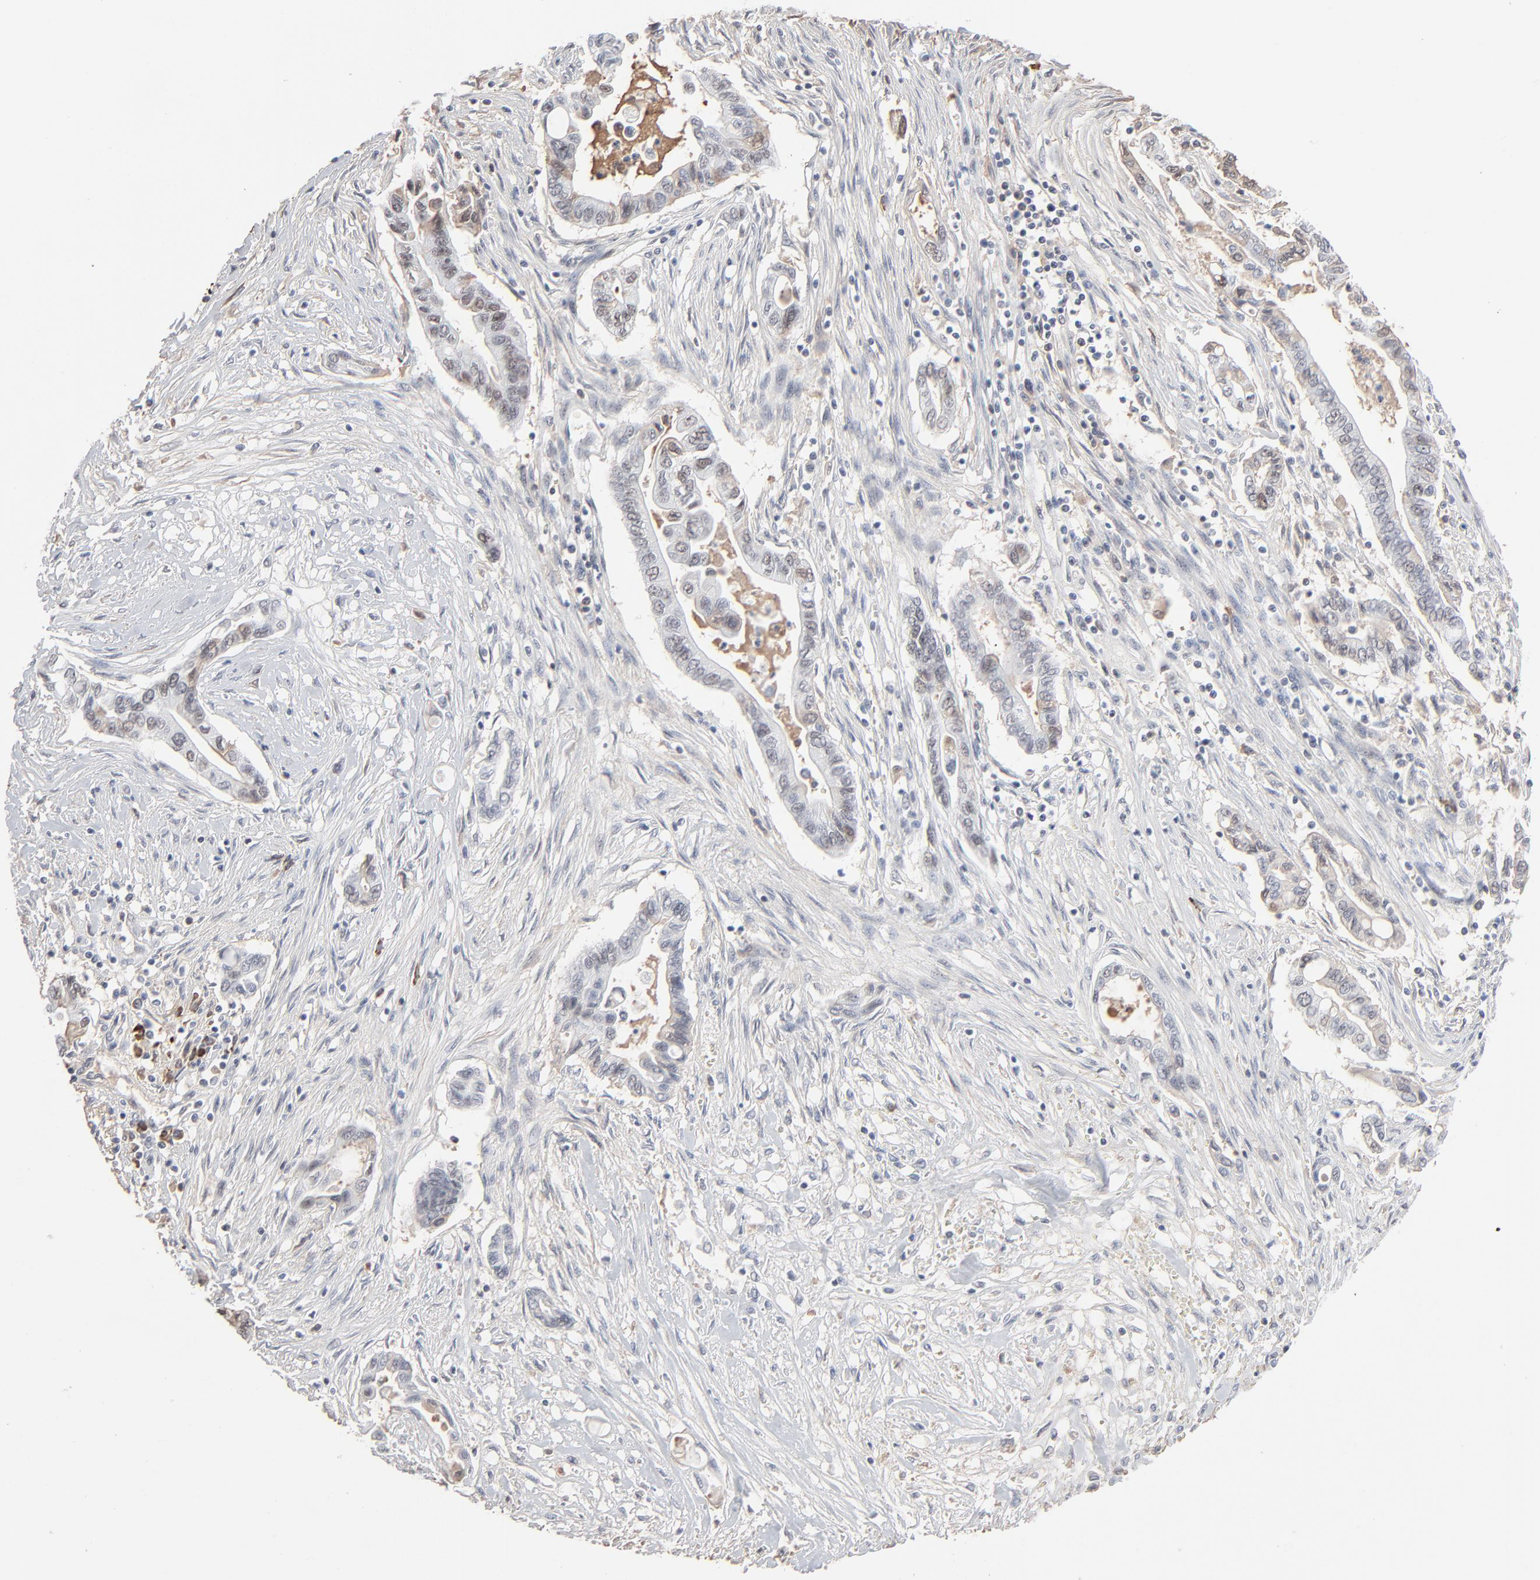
{"staining": {"intensity": "weak", "quantity": "25%-75%", "location": "cytoplasmic/membranous"}, "tissue": "pancreatic cancer", "cell_type": "Tumor cells", "image_type": "cancer", "snomed": [{"axis": "morphology", "description": "Adenocarcinoma, NOS"}, {"axis": "topography", "description": "Pancreas"}], "caption": "This micrograph reveals immunohistochemistry staining of human adenocarcinoma (pancreatic), with low weak cytoplasmic/membranous positivity in about 25%-75% of tumor cells.", "gene": "MPHOSPH6", "patient": {"sex": "female", "age": 57}}